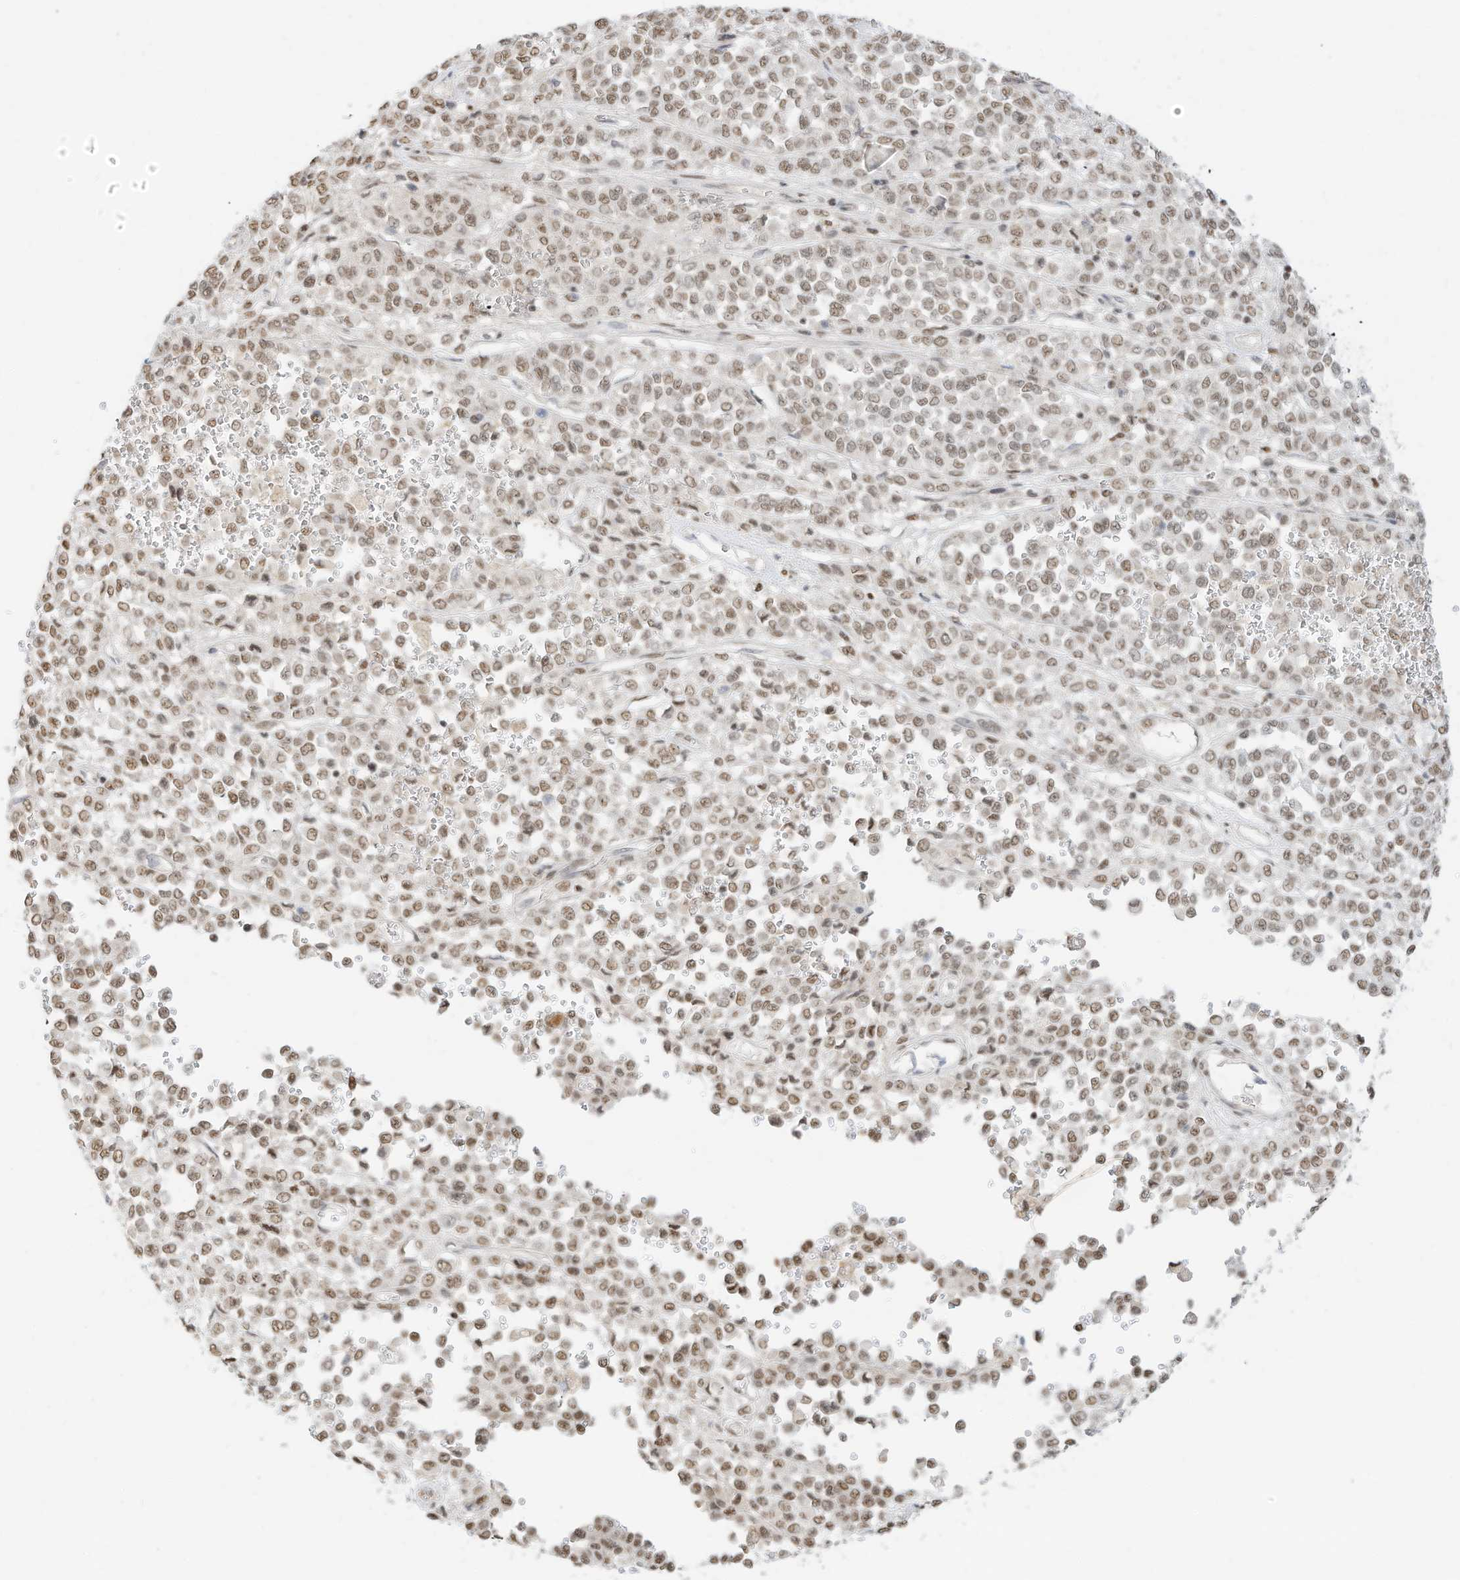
{"staining": {"intensity": "weak", "quantity": ">75%", "location": "nuclear"}, "tissue": "melanoma", "cell_type": "Tumor cells", "image_type": "cancer", "snomed": [{"axis": "morphology", "description": "Malignant melanoma, Metastatic site"}, {"axis": "topography", "description": "Pancreas"}], "caption": "A photomicrograph of human malignant melanoma (metastatic site) stained for a protein reveals weak nuclear brown staining in tumor cells.", "gene": "NHSL1", "patient": {"sex": "female", "age": 30}}